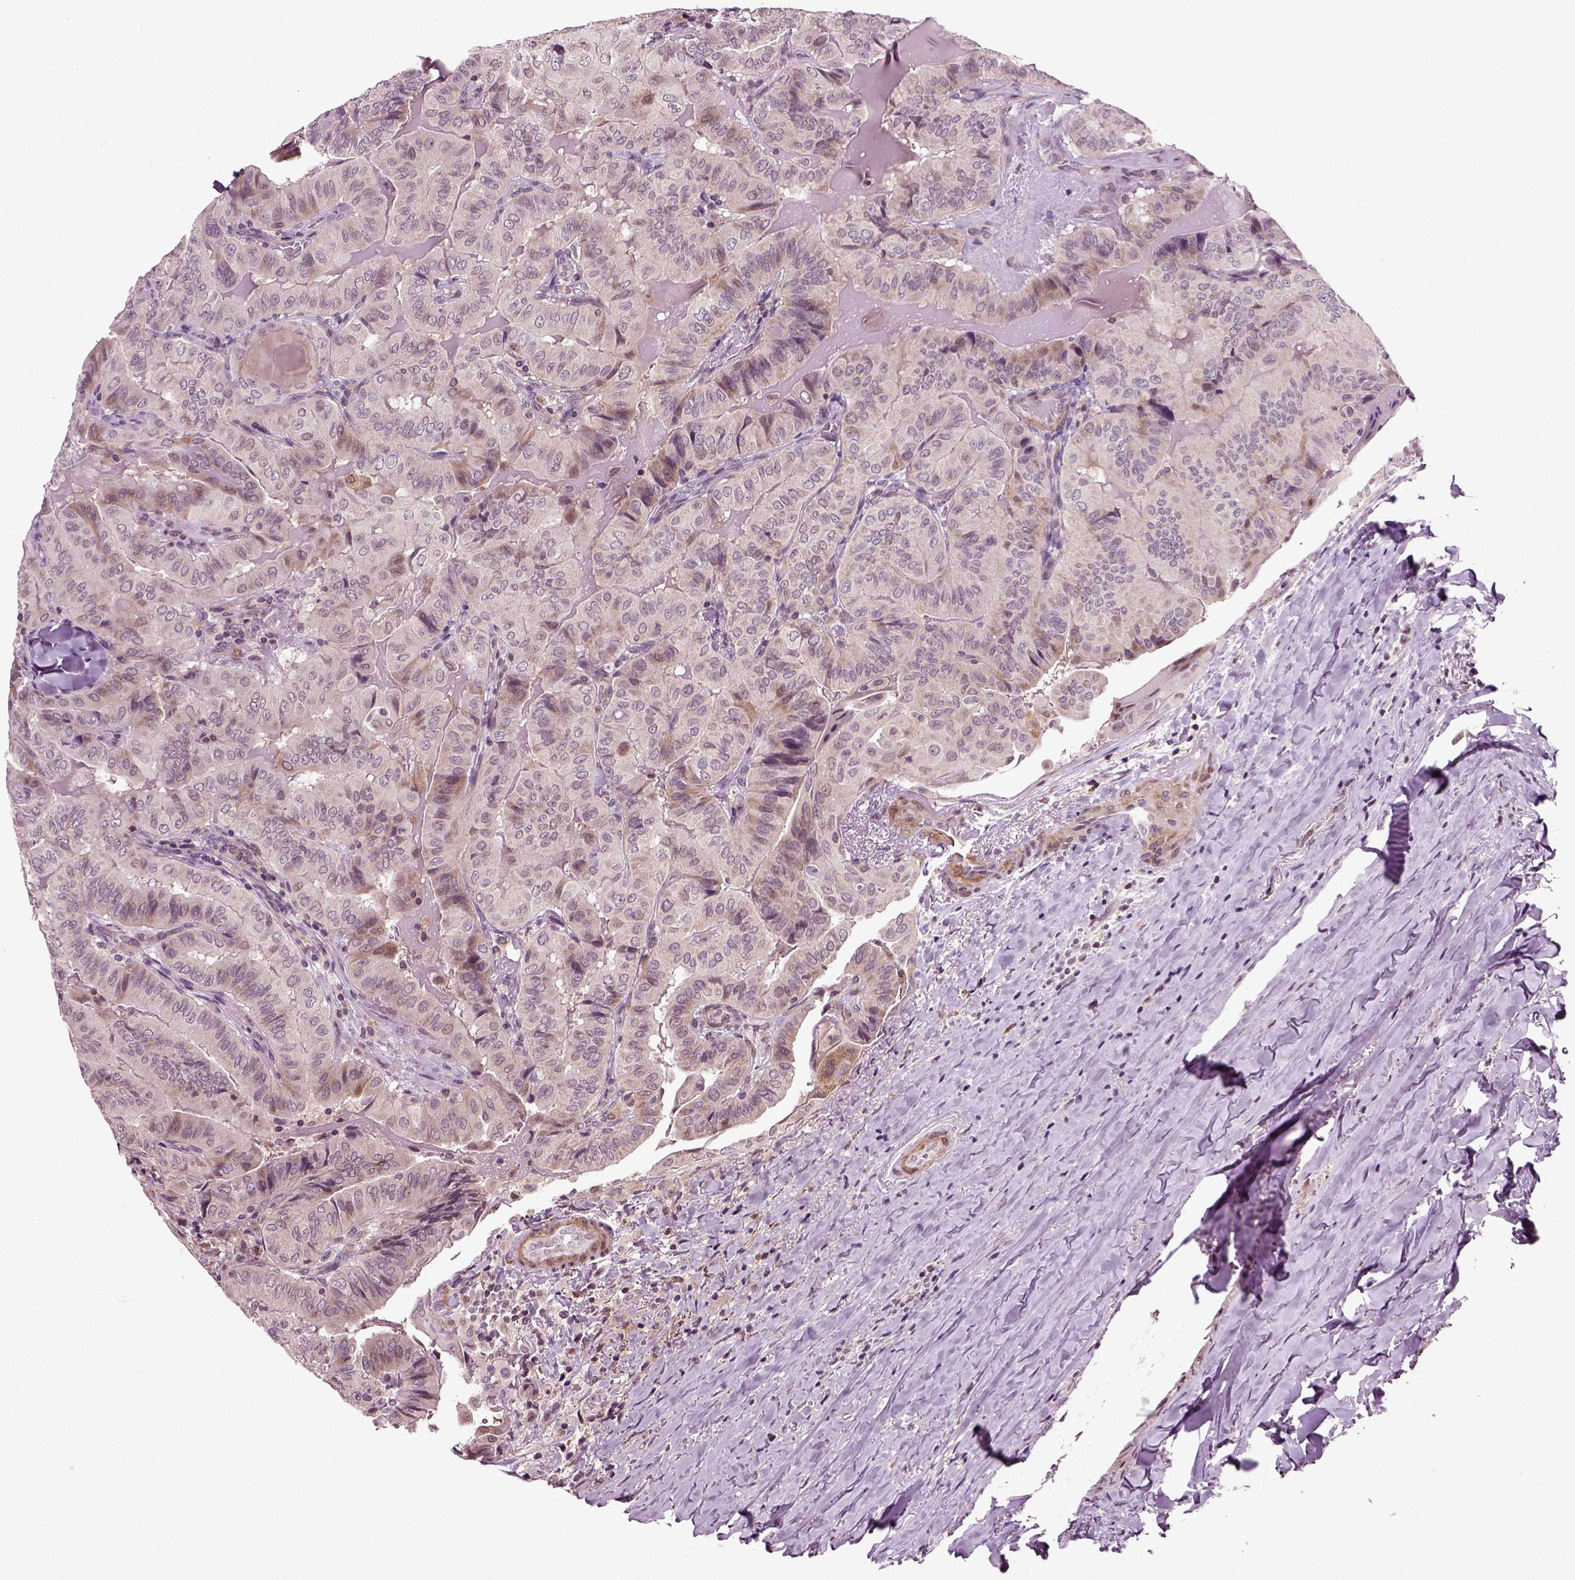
{"staining": {"intensity": "moderate", "quantity": "<25%", "location": "cytoplasmic/membranous"}, "tissue": "thyroid cancer", "cell_type": "Tumor cells", "image_type": "cancer", "snomed": [{"axis": "morphology", "description": "Papillary adenocarcinoma, NOS"}, {"axis": "topography", "description": "Thyroid gland"}], "caption": "This is an image of IHC staining of thyroid cancer (papillary adenocarcinoma), which shows moderate staining in the cytoplasmic/membranous of tumor cells.", "gene": "KNSTRN", "patient": {"sex": "female", "age": 68}}